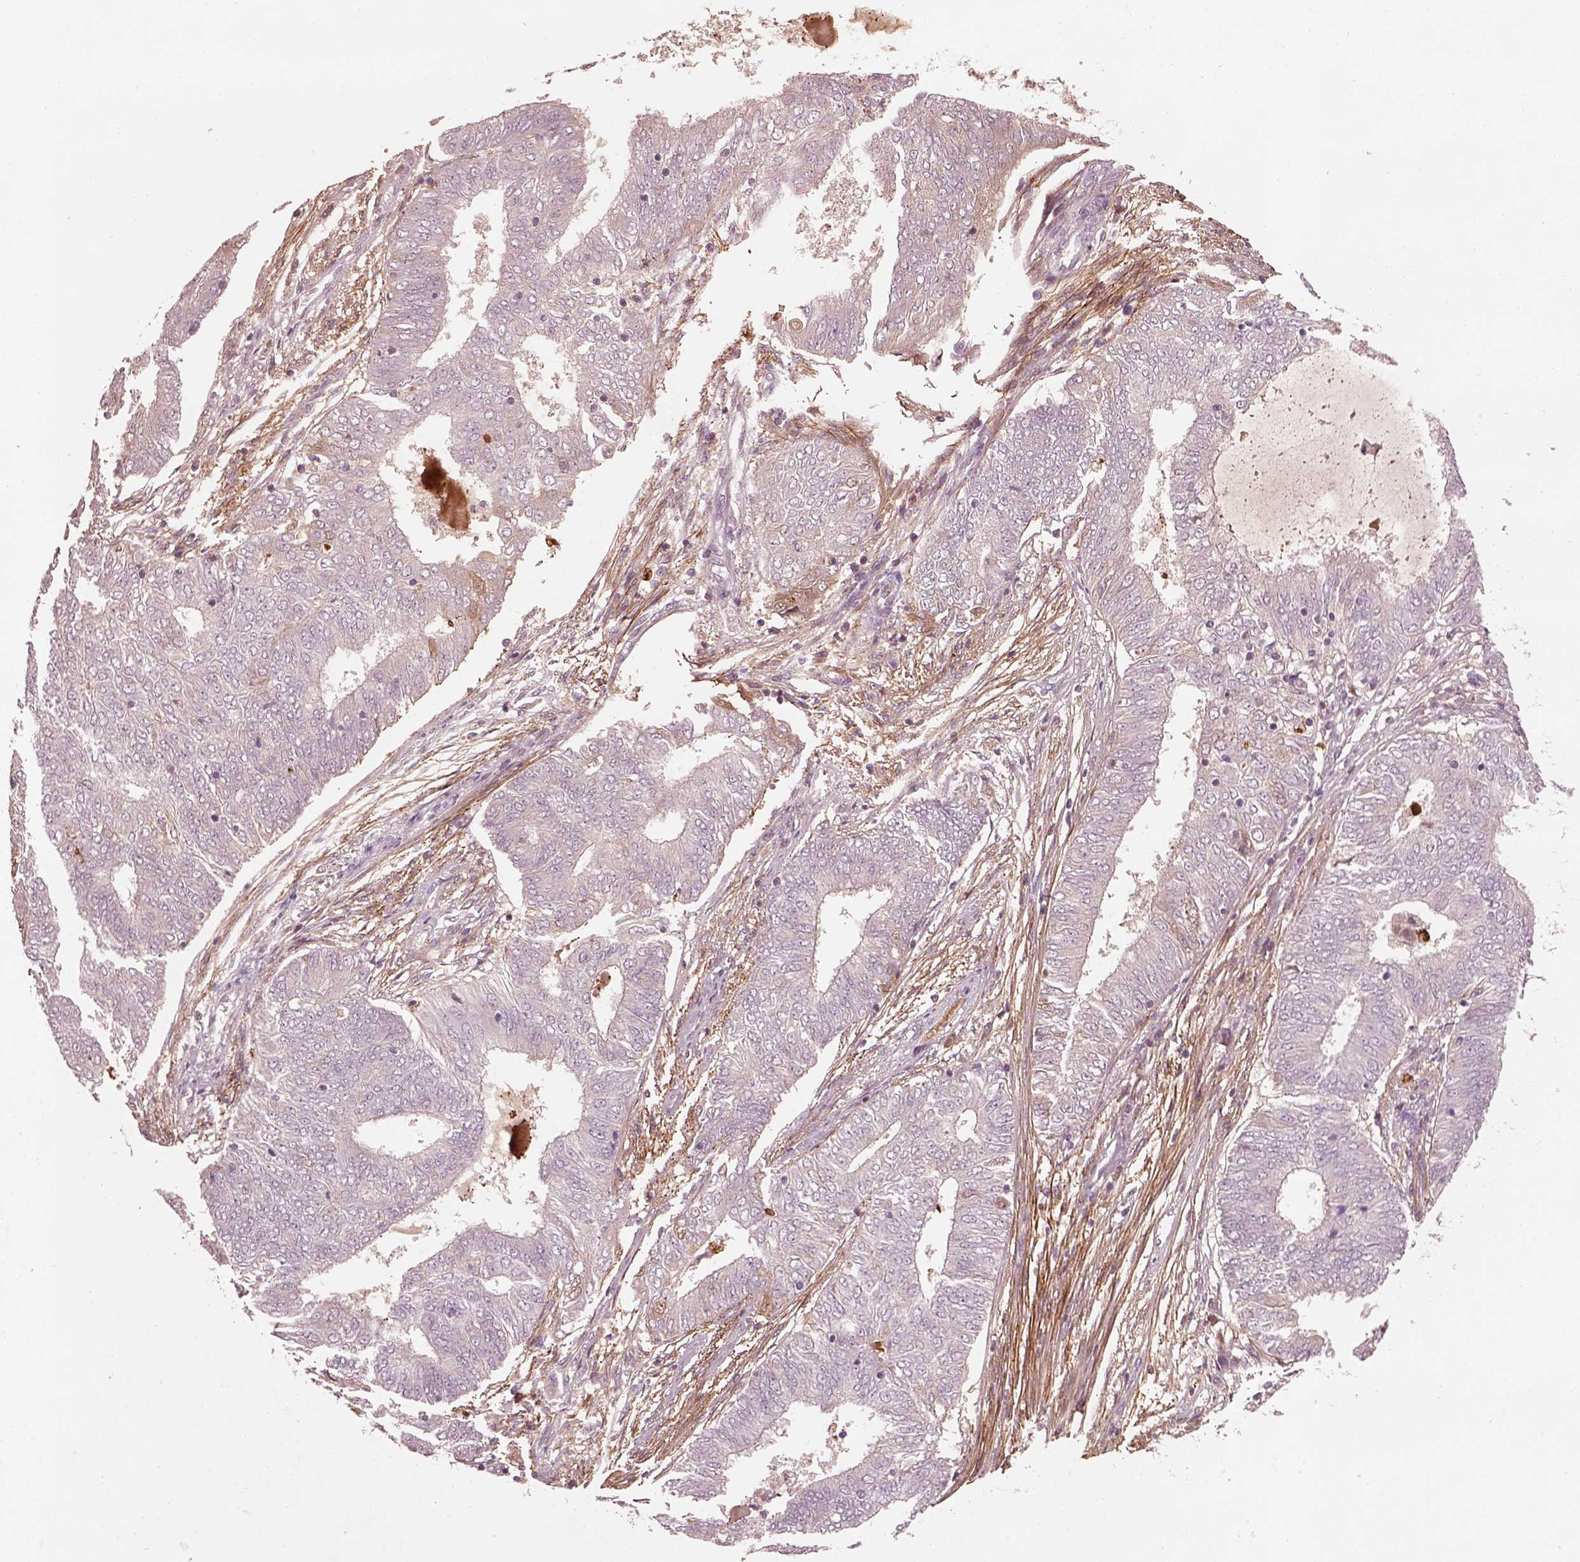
{"staining": {"intensity": "negative", "quantity": "none", "location": "none"}, "tissue": "endometrial cancer", "cell_type": "Tumor cells", "image_type": "cancer", "snomed": [{"axis": "morphology", "description": "Adenocarcinoma, NOS"}, {"axis": "topography", "description": "Endometrium"}], "caption": "A micrograph of human adenocarcinoma (endometrial) is negative for staining in tumor cells. (DAB (3,3'-diaminobenzidine) immunohistochemistry with hematoxylin counter stain).", "gene": "EFEMP1", "patient": {"sex": "female", "age": 62}}